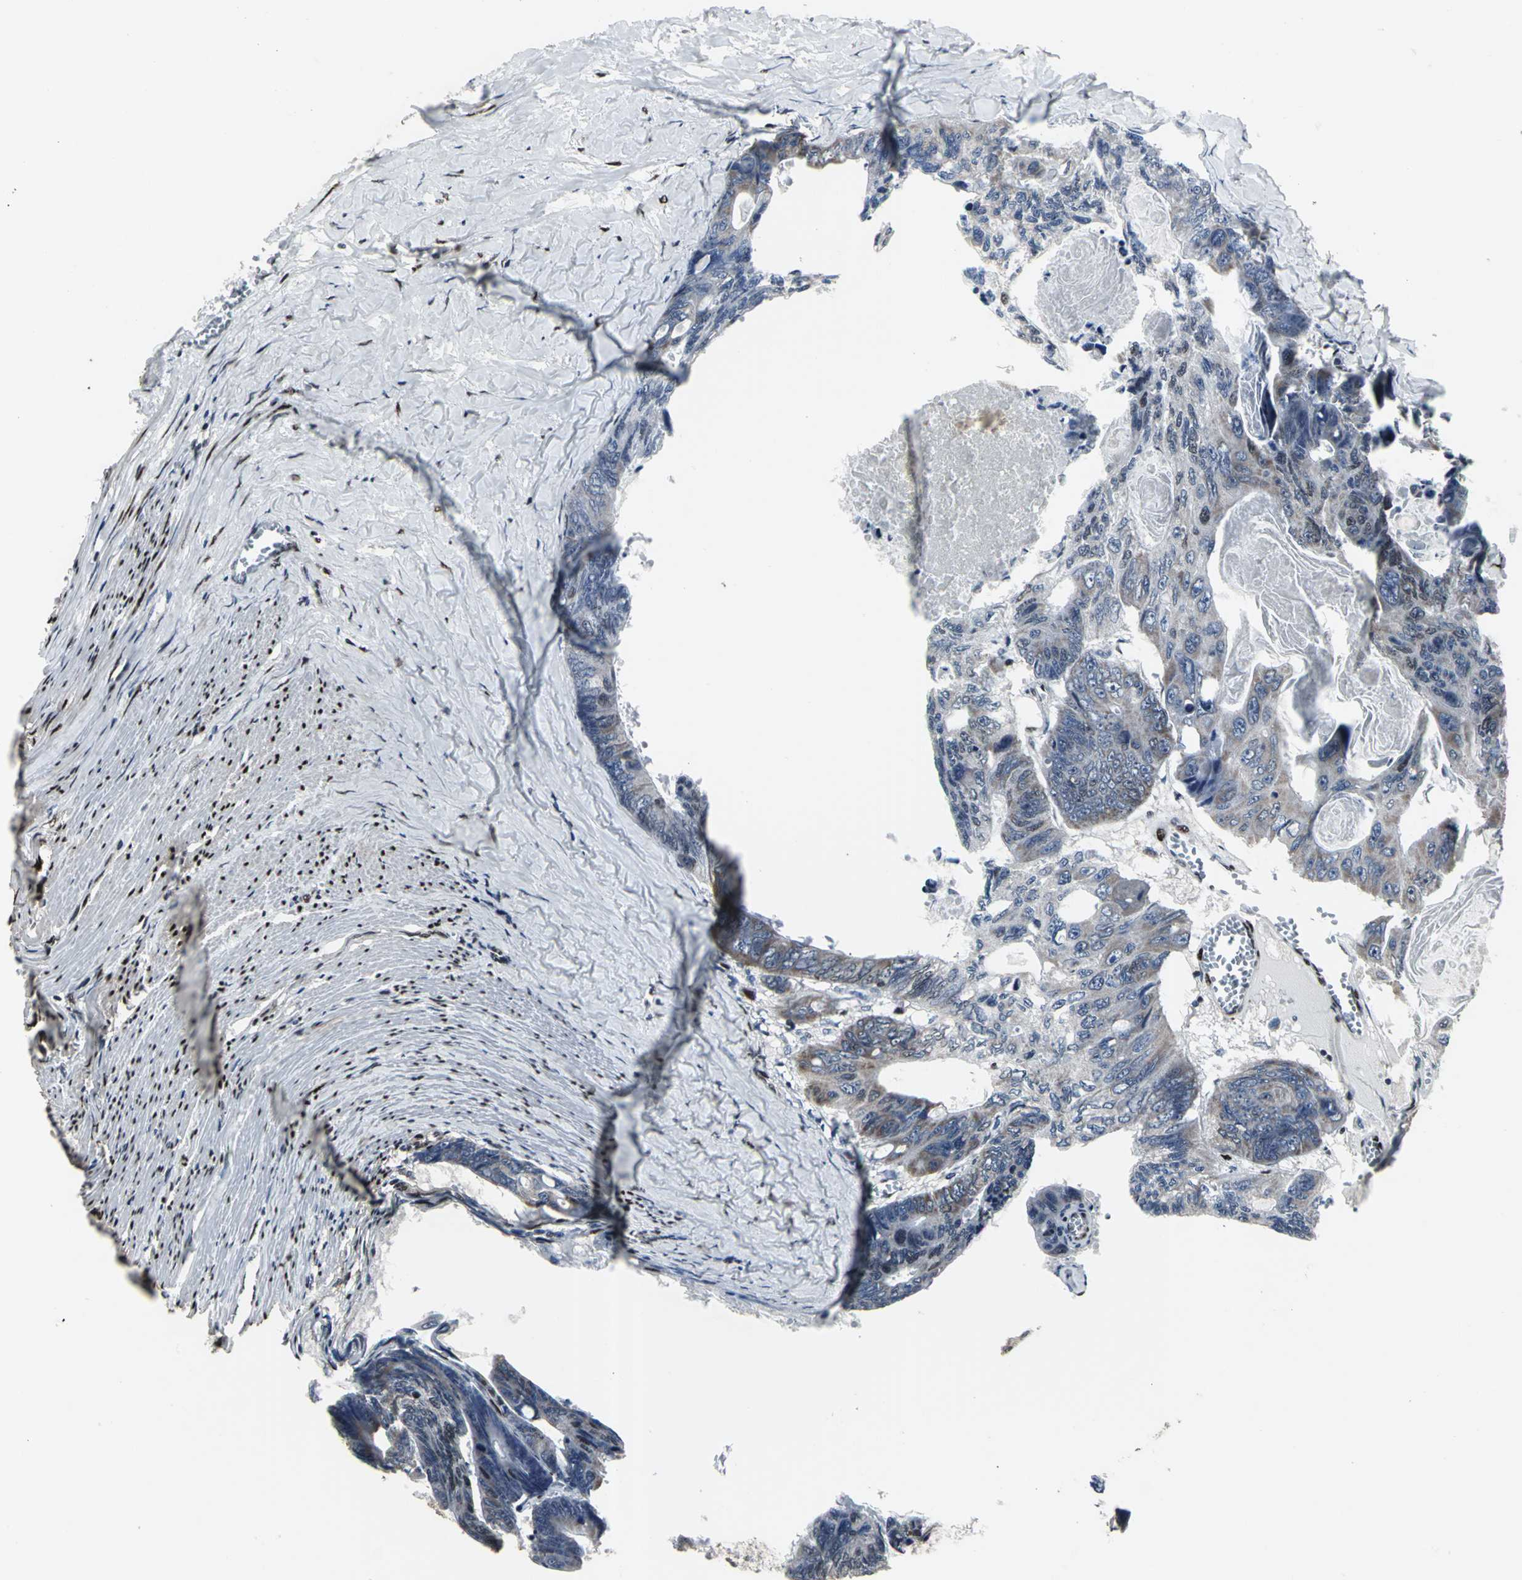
{"staining": {"intensity": "weak", "quantity": "<25%", "location": "cytoplasmic/membranous"}, "tissue": "colorectal cancer", "cell_type": "Tumor cells", "image_type": "cancer", "snomed": [{"axis": "morphology", "description": "Adenocarcinoma, NOS"}, {"axis": "topography", "description": "Colon"}], "caption": "Immunohistochemistry of human colorectal cancer demonstrates no positivity in tumor cells.", "gene": "SRF", "patient": {"sex": "female", "age": 55}}